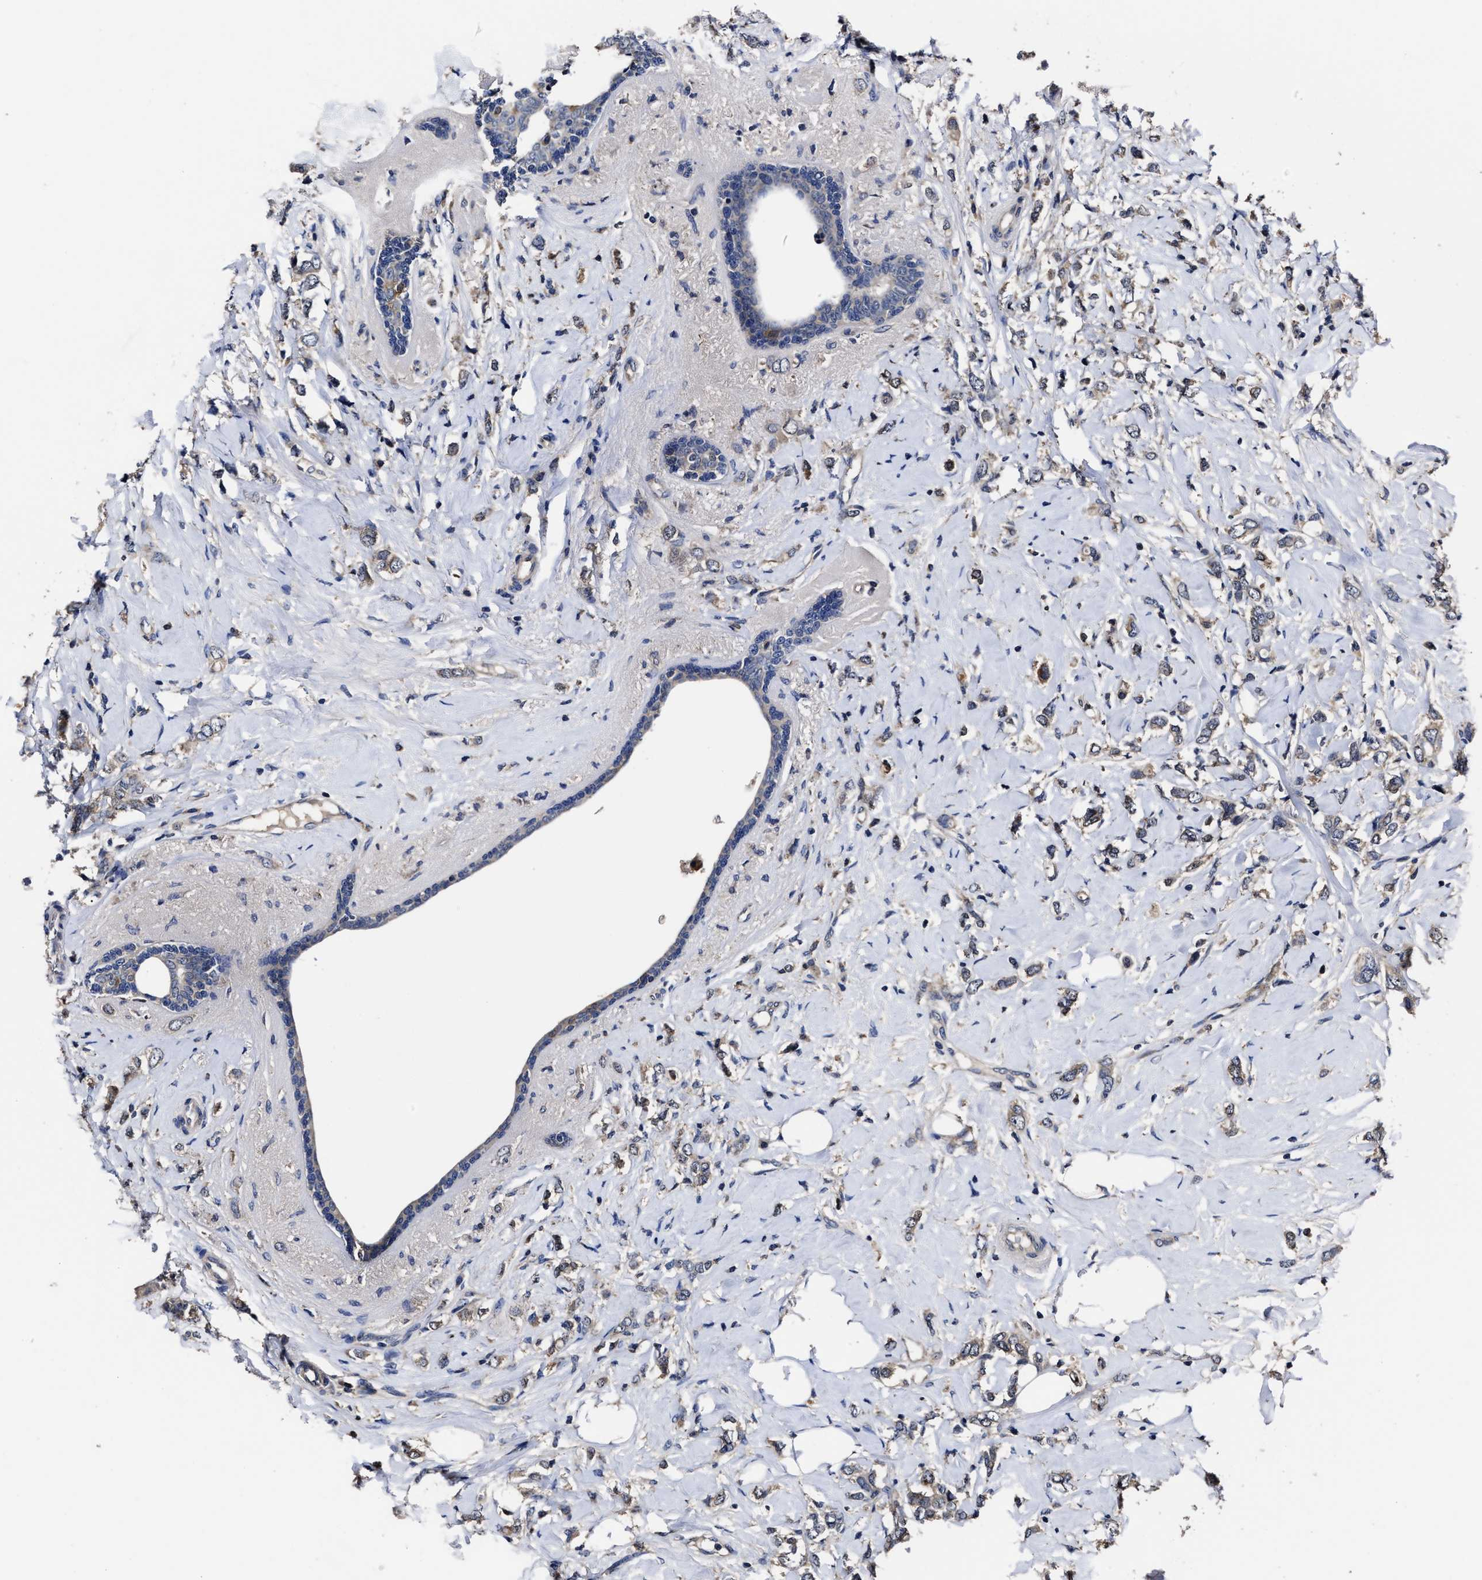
{"staining": {"intensity": "weak", "quantity": "25%-75%", "location": "cytoplasmic/membranous"}, "tissue": "breast cancer", "cell_type": "Tumor cells", "image_type": "cancer", "snomed": [{"axis": "morphology", "description": "Normal tissue, NOS"}, {"axis": "morphology", "description": "Lobular carcinoma"}, {"axis": "topography", "description": "Breast"}], "caption": "Immunohistochemistry (IHC) photomicrograph of neoplastic tissue: breast cancer (lobular carcinoma) stained using immunohistochemistry (IHC) exhibits low levels of weak protein expression localized specifically in the cytoplasmic/membranous of tumor cells, appearing as a cytoplasmic/membranous brown color.", "gene": "SOCS5", "patient": {"sex": "female", "age": 47}}